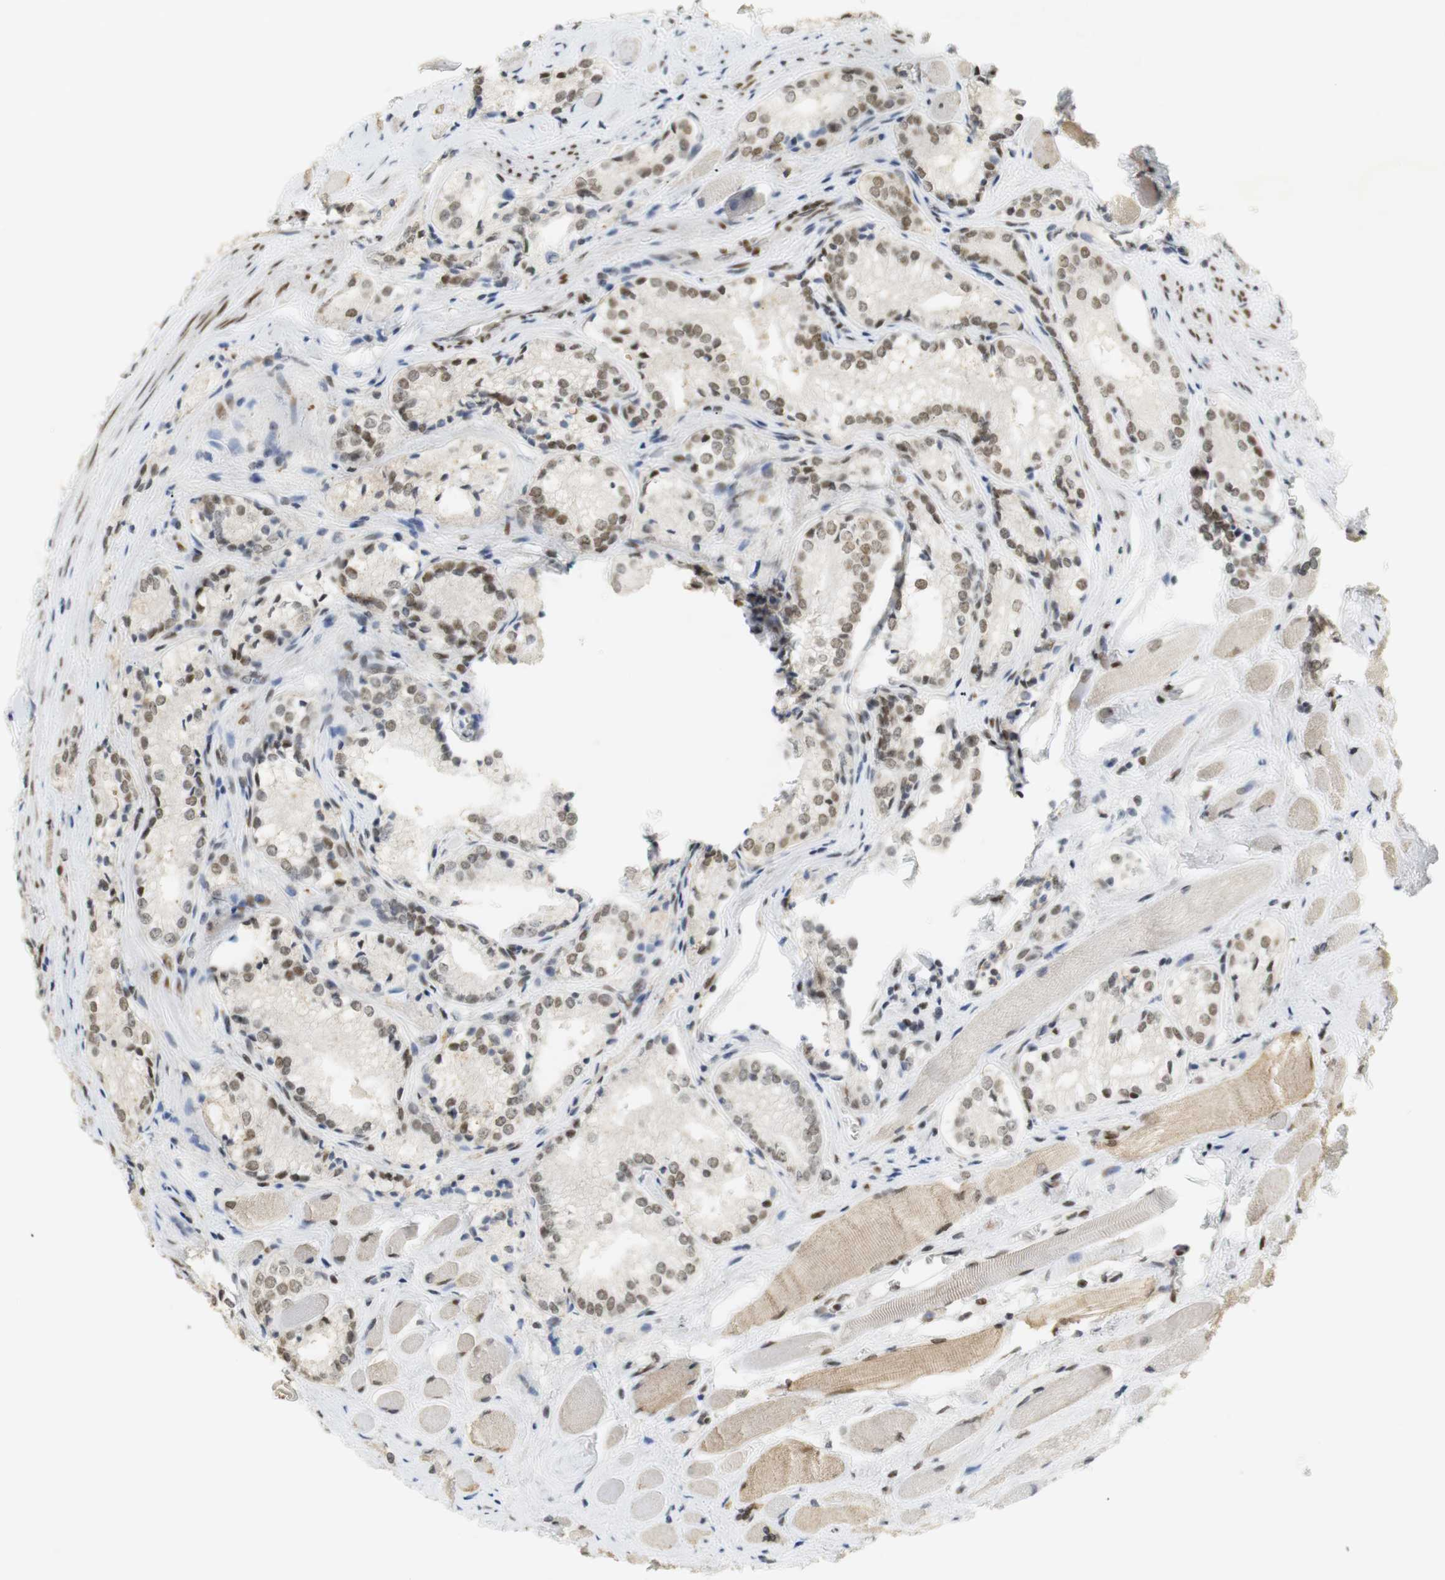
{"staining": {"intensity": "moderate", "quantity": ">75%", "location": "nuclear"}, "tissue": "prostate cancer", "cell_type": "Tumor cells", "image_type": "cancer", "snomed": [{"axis": "morphology", "description": "Adenocarcinoma, Low grade"}, {"axis": "topography", "description": "Prostate"}], "caption": "The micrograph demonstrates staining of low-grade adenocarcinoma (prostate), revealing moderate nuclear protein positivity (brown color) within tumor cells.", "gene": "BMI1", "patient": {"sex": "male", "age": 60}}